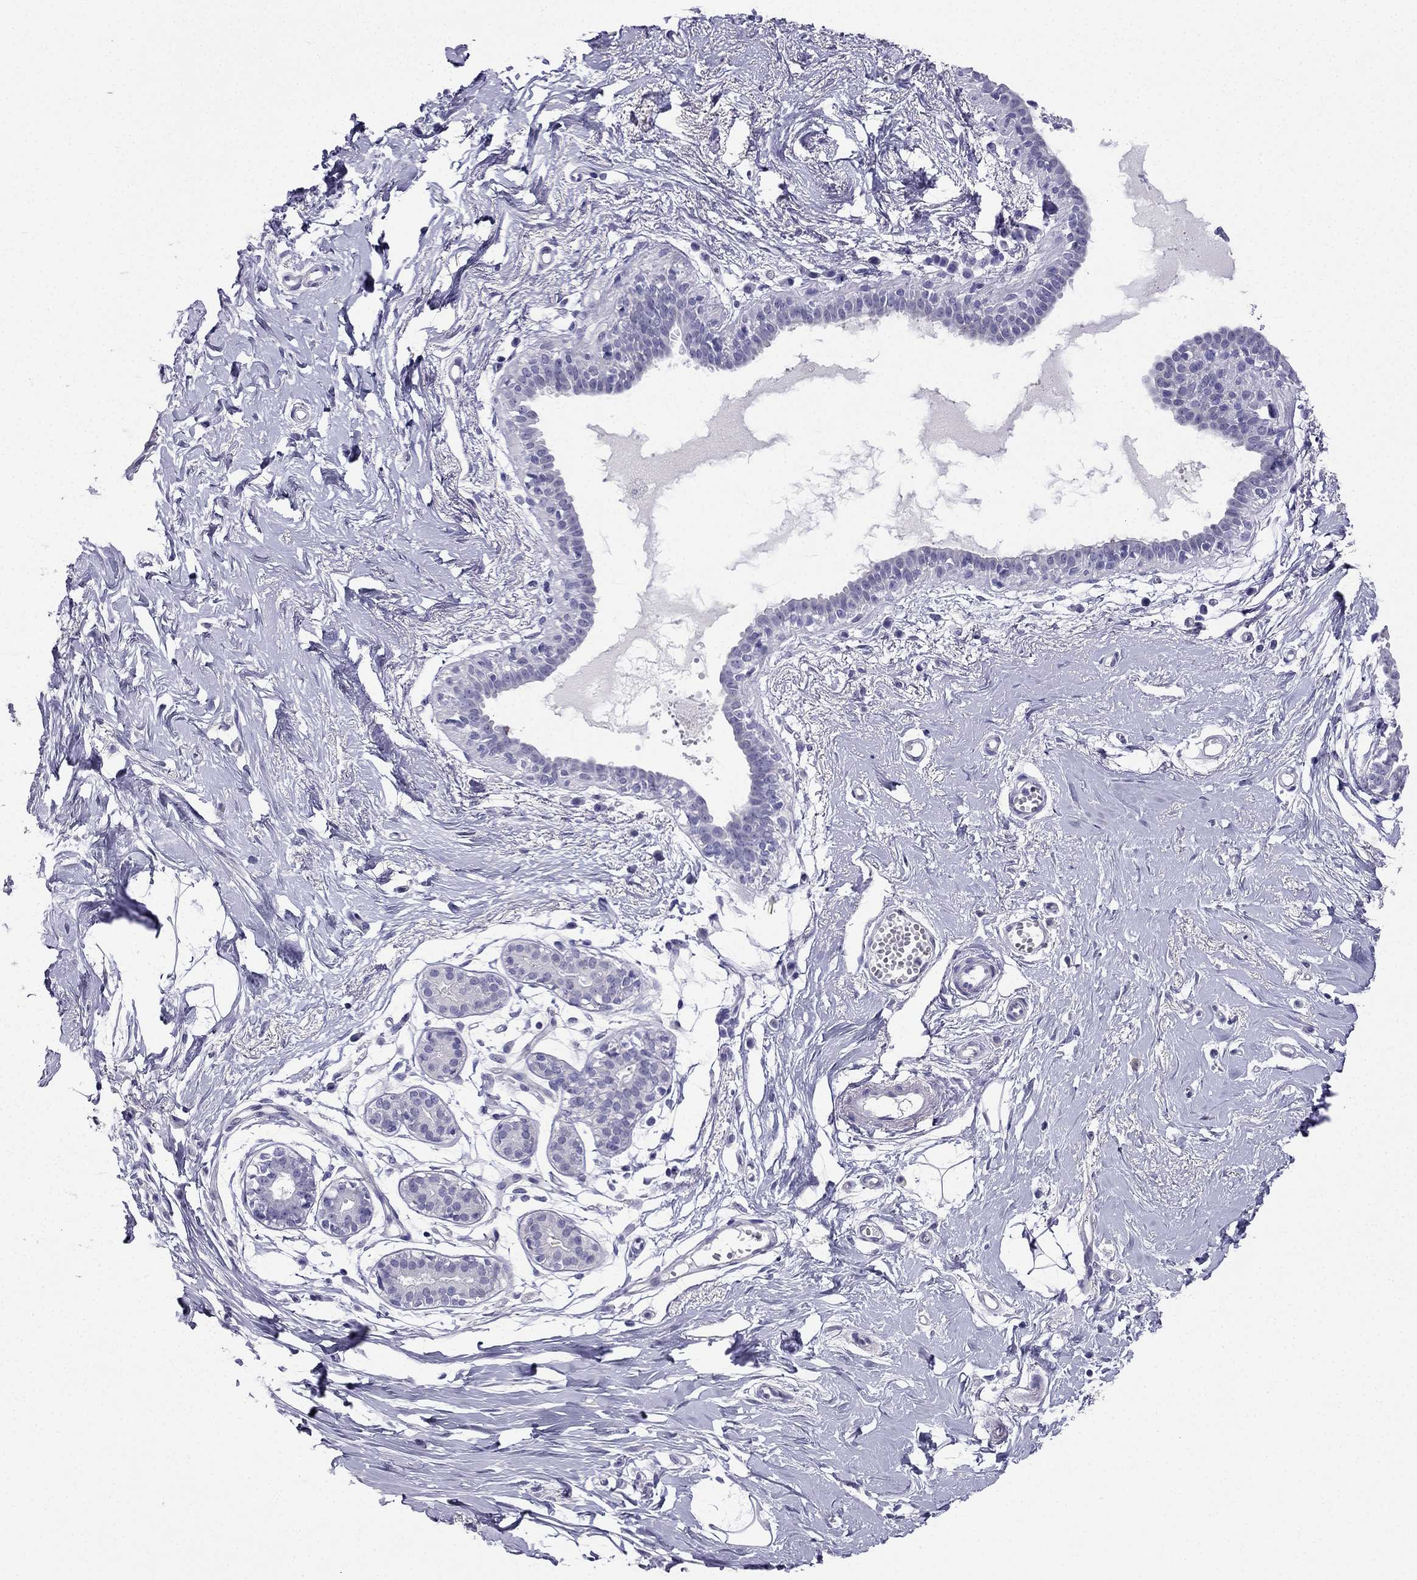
{"staining": {"intensity": "negative", "quantity": "none", "location": "none"}, "tissue": "breast", "cell_type": "Glandular cells", "image_type": "normal", "snomed": [{"axis": "morphology", "description": "Normal tissue, NOS"}, {"axis": "topography", "description": "Breast"}], "caption": "Glandular cells show no significant staining in unremarkable breast. The staining is performed using DAB (3,3'-diaminobenzidine) brown chromogen with nuclei counter-stained in using hematoxylin.", "gene": "KCNJ10", "patient": {"sex": "female", "age": 49}}